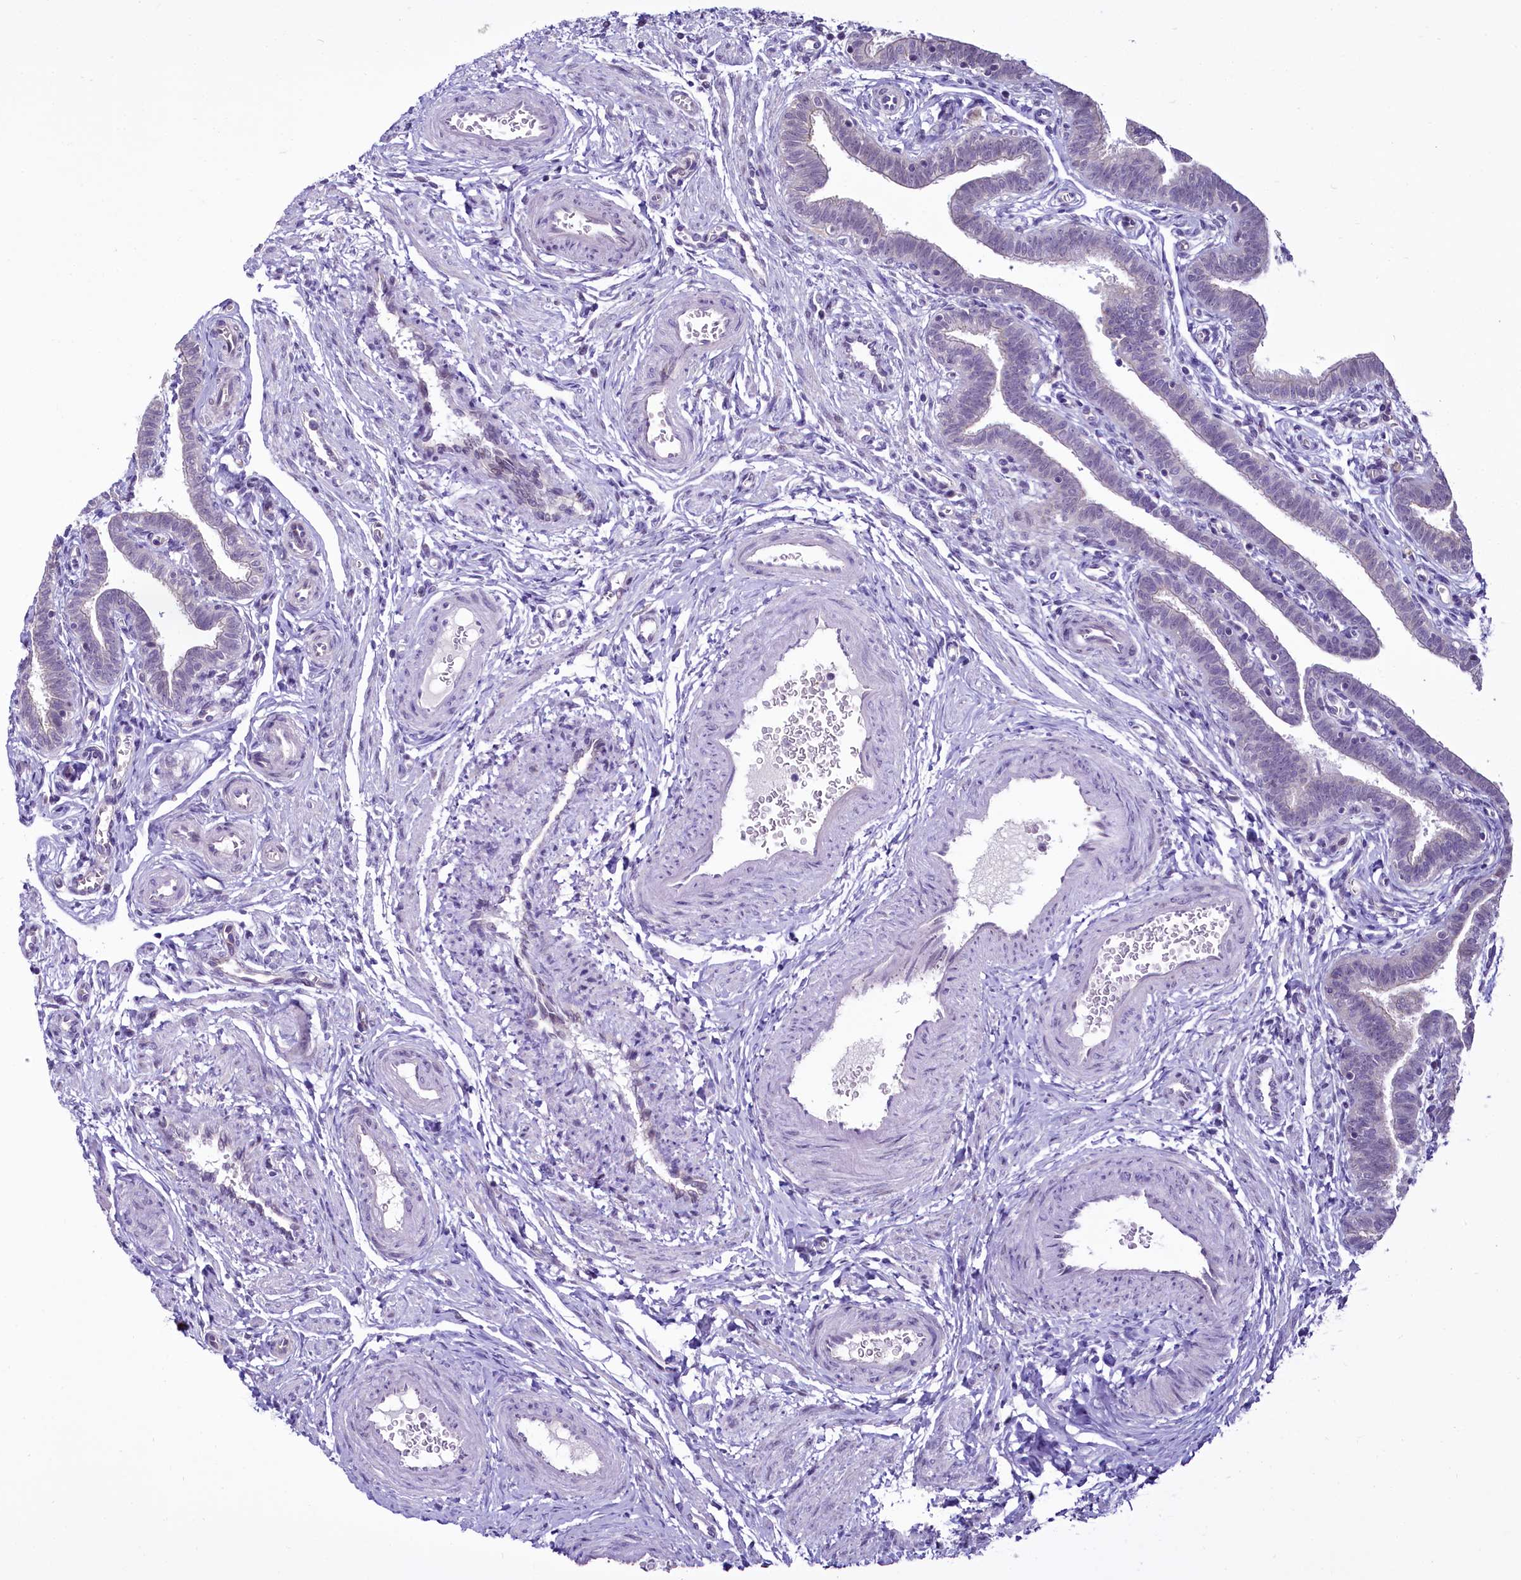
{"staining": {"intensity": "moderate", "quantity": "<25%", "location": "cytoplasmic/membranous"}, "tissue": "fallopian tube", "cell_type": "Glandular cells", "image_type": "normal", "snomed": [{"axis": "morphology", "description": "Normal tissue, NOS"}, {"axis": "topography", "description": "Fallopian tube"}], "caption": "Immunohistochemistry (IHC) (DAB (3,3'-diaminobenzidine)) staining of benign human fallopian tube demonstrates moderate cytoplasmic/membranous protein expression in approximately <25% of glandular cells. Using DAB (3,3'-diaminobenzidine) (brown) and hematoxylin (blue) stains, captured at high magnification using brightfield microscopy.", "gene": "BANK1", "patient": {"sex": "female", "age": 36}}